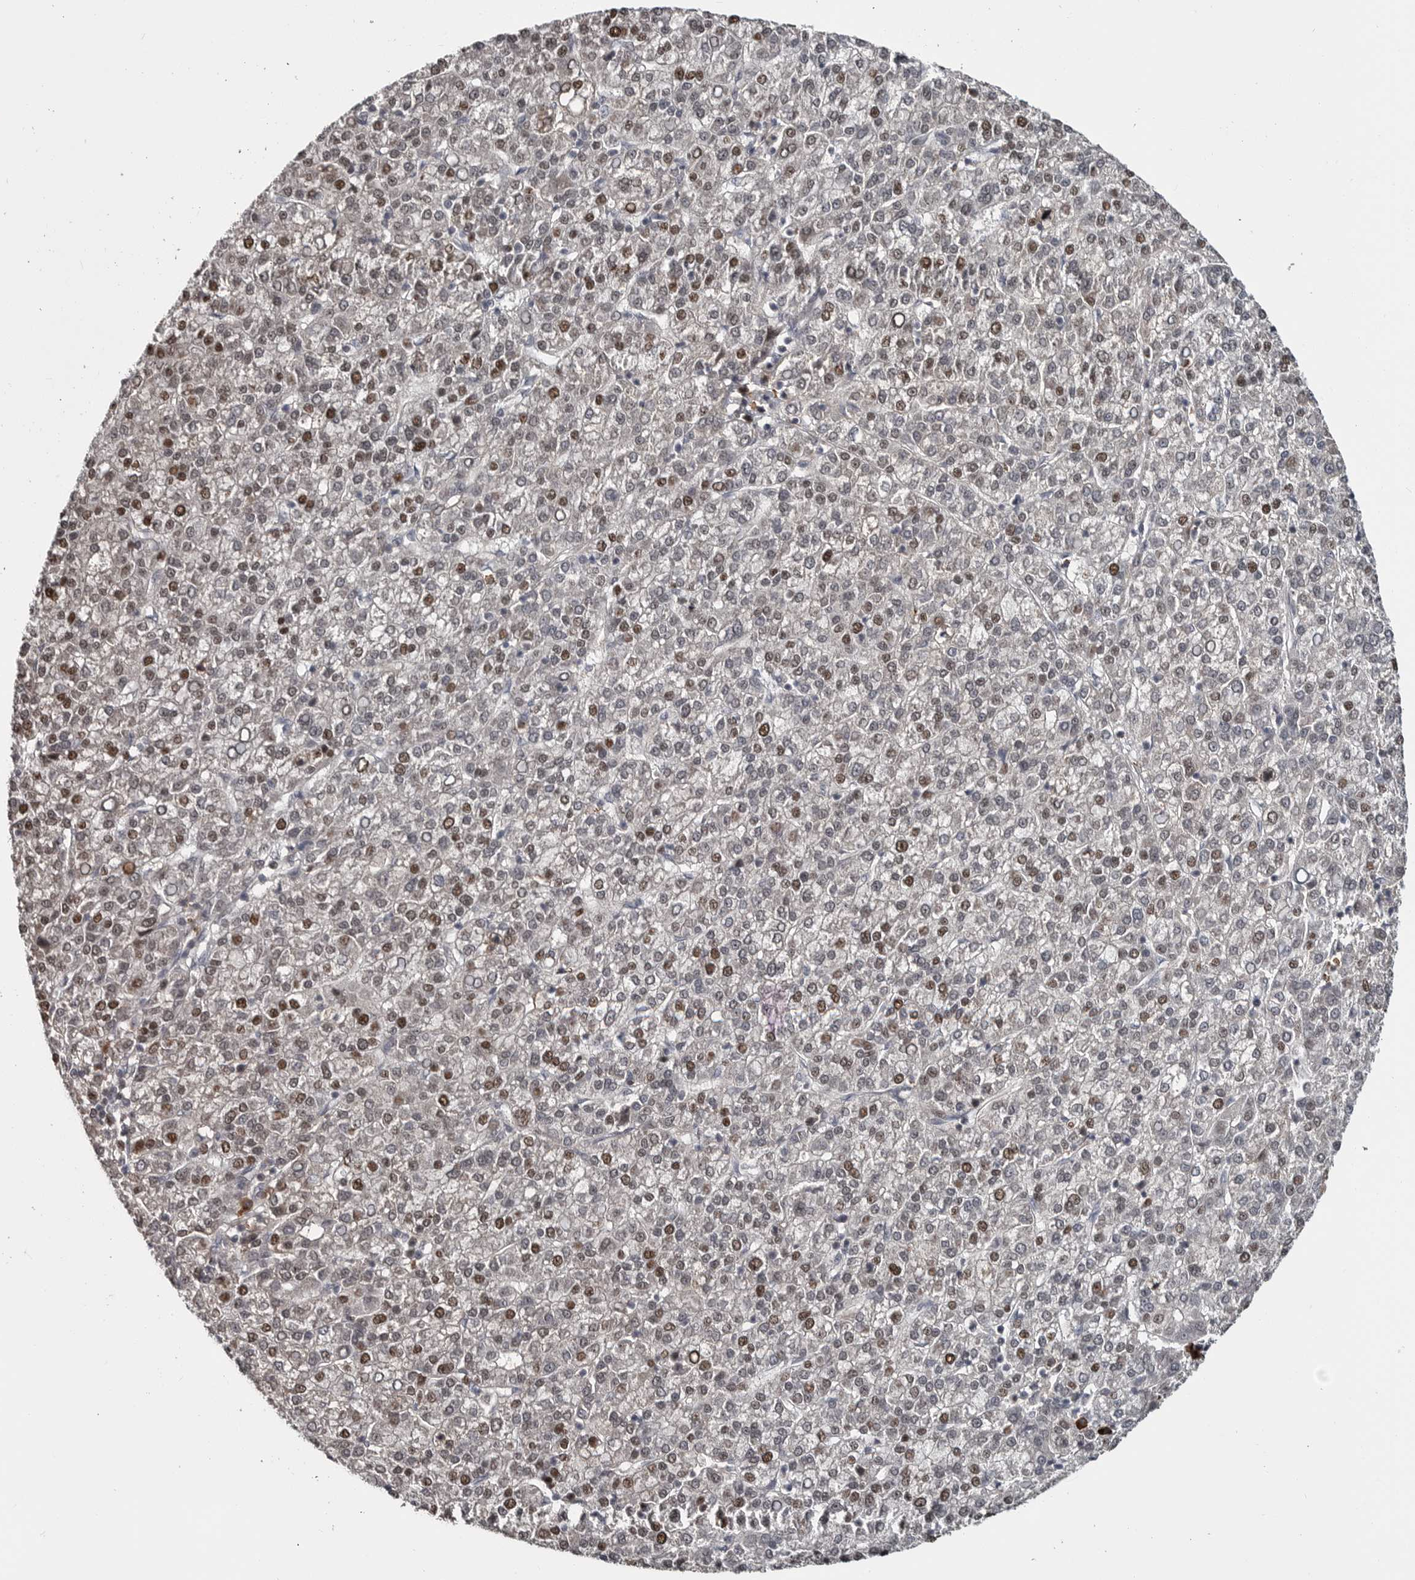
{"staining": {"intensity": "moderate", "quantity": "25%-75%", "location": "nuclear"}, "tissue": "liver cancer", "cell_type": "Tumor cells", "image_type": "cancer", "snomed": [{"axis": "morphology", "description": "Carcinoma, Hepatocellular, NOS"}, {"axis": "topography", "description": "Liver"}], "caption": "Liver cancer (hepatocellular carcinoma) stained with a brown dye exhibits moderate nuclear positive staining in about 25%-75% of tumor cells.", "gene": "ZNF277", "patient": {"sex": "female", "age": 58}}